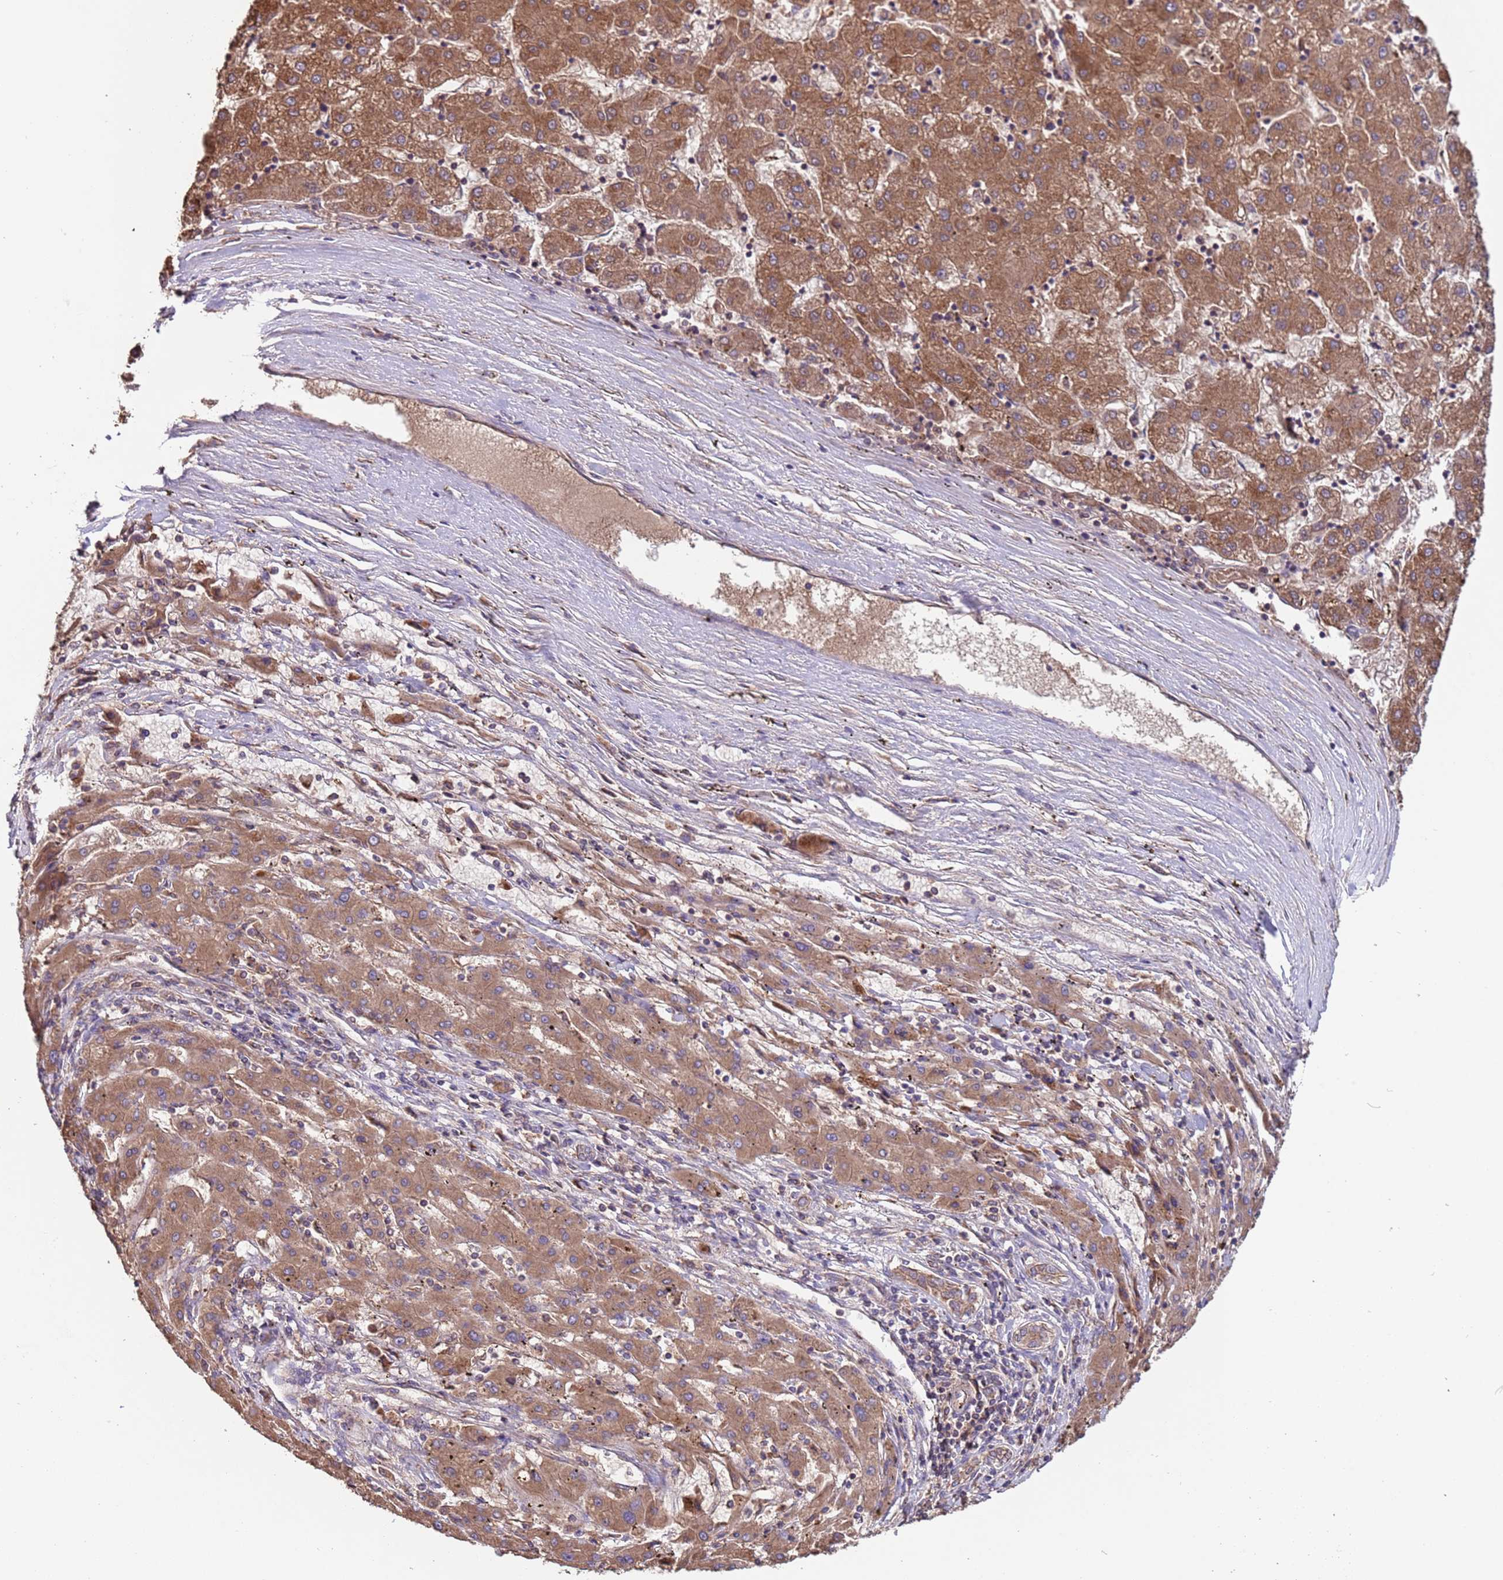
{"staining": {"intensity": "moderate", "quantity": ">75%", "location": "cytoplasmic/membranous"}, "tissue": "liver cancer", "cell_type": "Tumor cells", "image_type": "cancer", "snomed": [{"axis": "morphology", "description": "Carcinoma, Hepatocellular, NOS"}, {"axis": "topography", "description": "Liver"}], "caption": "Immunohistochemistry (IHC) micrograph of liver cancer stained for a protein (brown), which shows medium levels of moderate cytoplasmic/membranous staining in about >75% of tumor cells.", "gene": "EEF1AKMT1", "patient": {"sex": "male", "age": 72}}